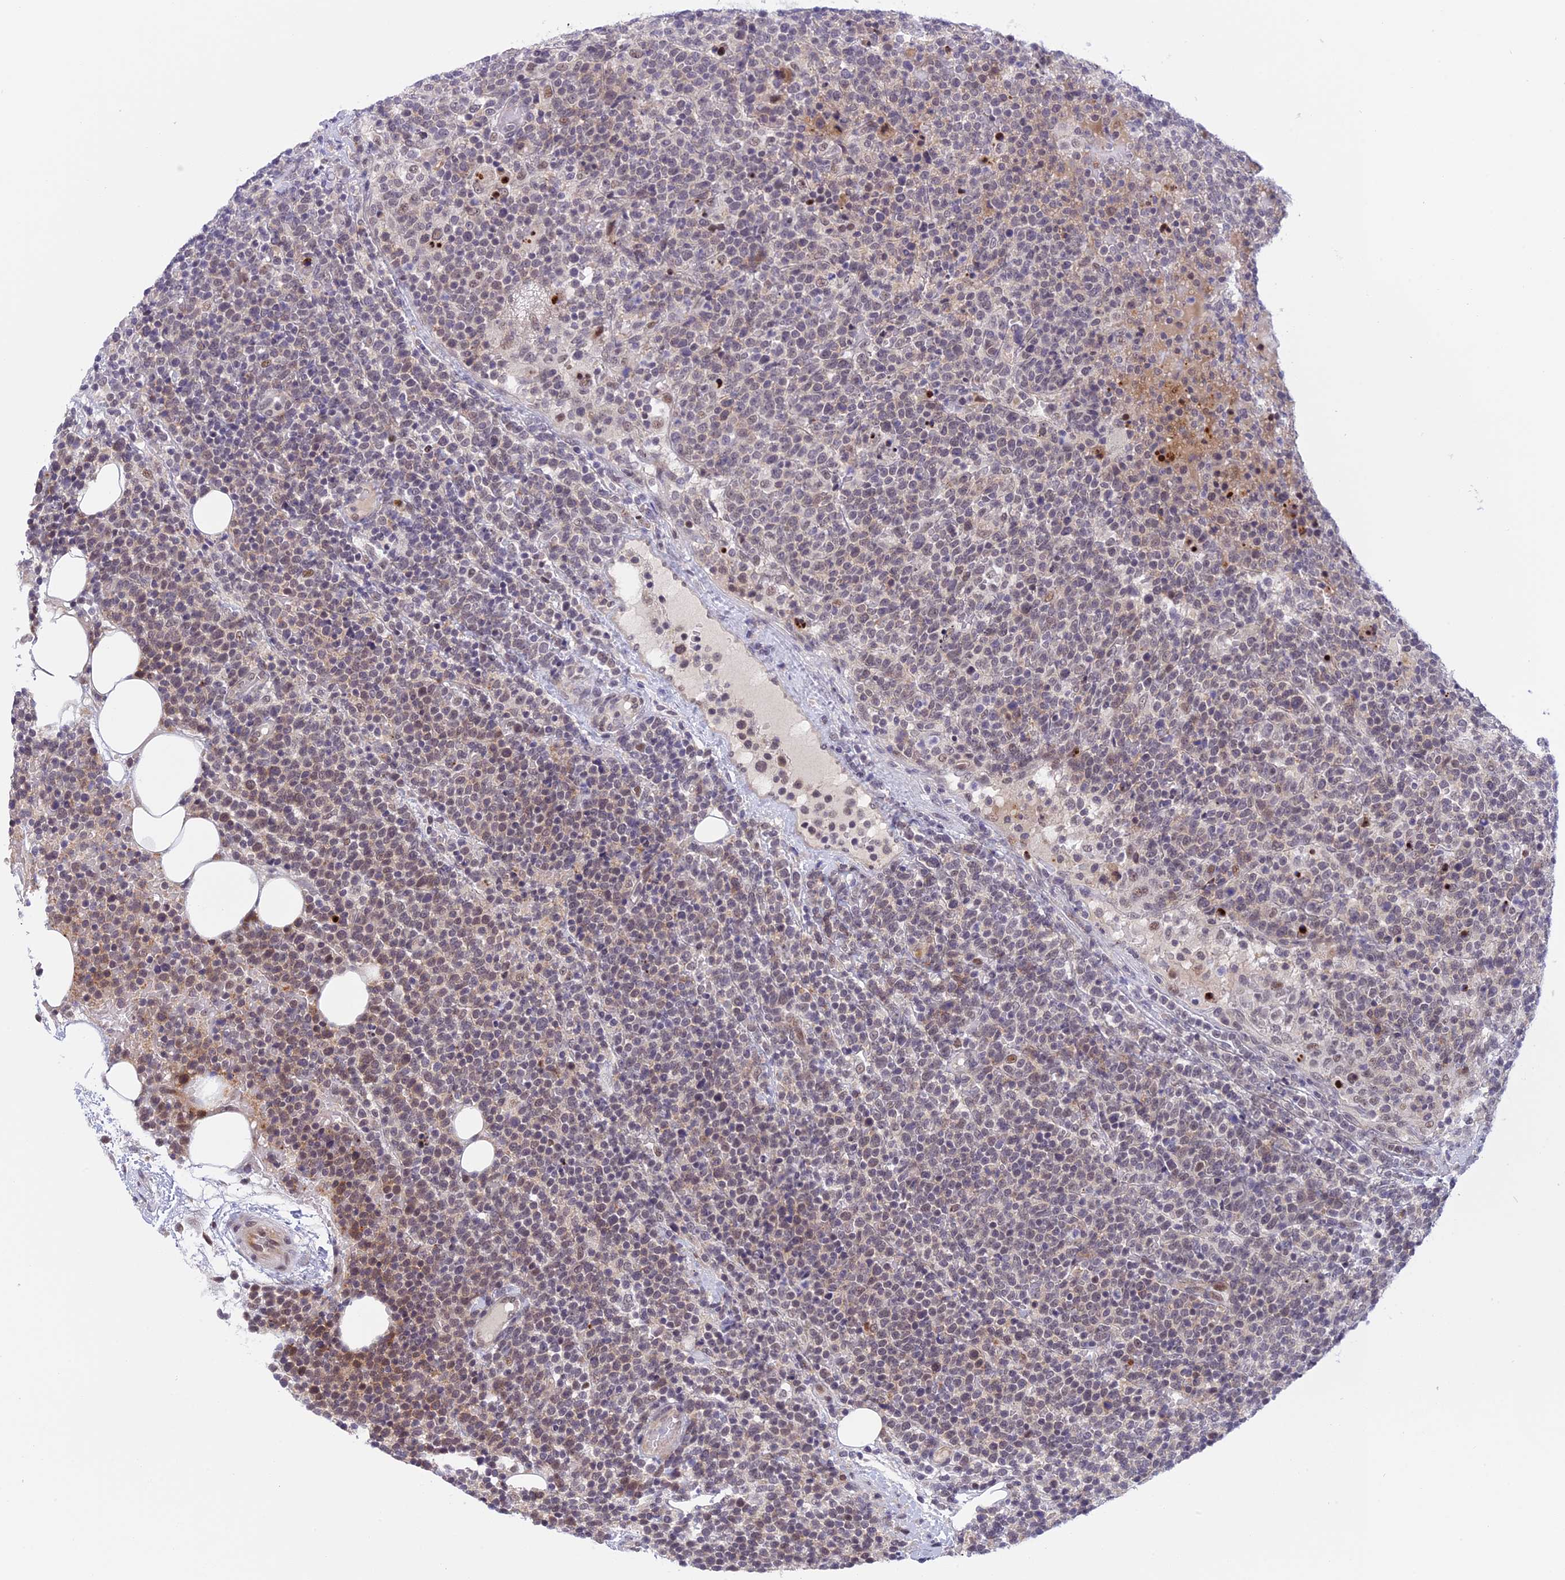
{"staining": {"intensity": "weak", "quantity": "<25%", "location": "nuclear"}, "tissue": "lymphoma", "cell_type": "Tumor cells", "image_type": "cancer", "snomed": [{"axis": "morphology", "description": "Malignant lymphoma, non-Hodgkin's type, High grade"}, {"axis": "topography", "description": "Lymph node"}], "caption": "This is an IHC micrograph of human malignant lymphoma, non-Hodgkin's type (high-grade). There is no positivity in tumor cells.", "gene": "POLR2C", "patient": {"sex": "male", "age": 61}}